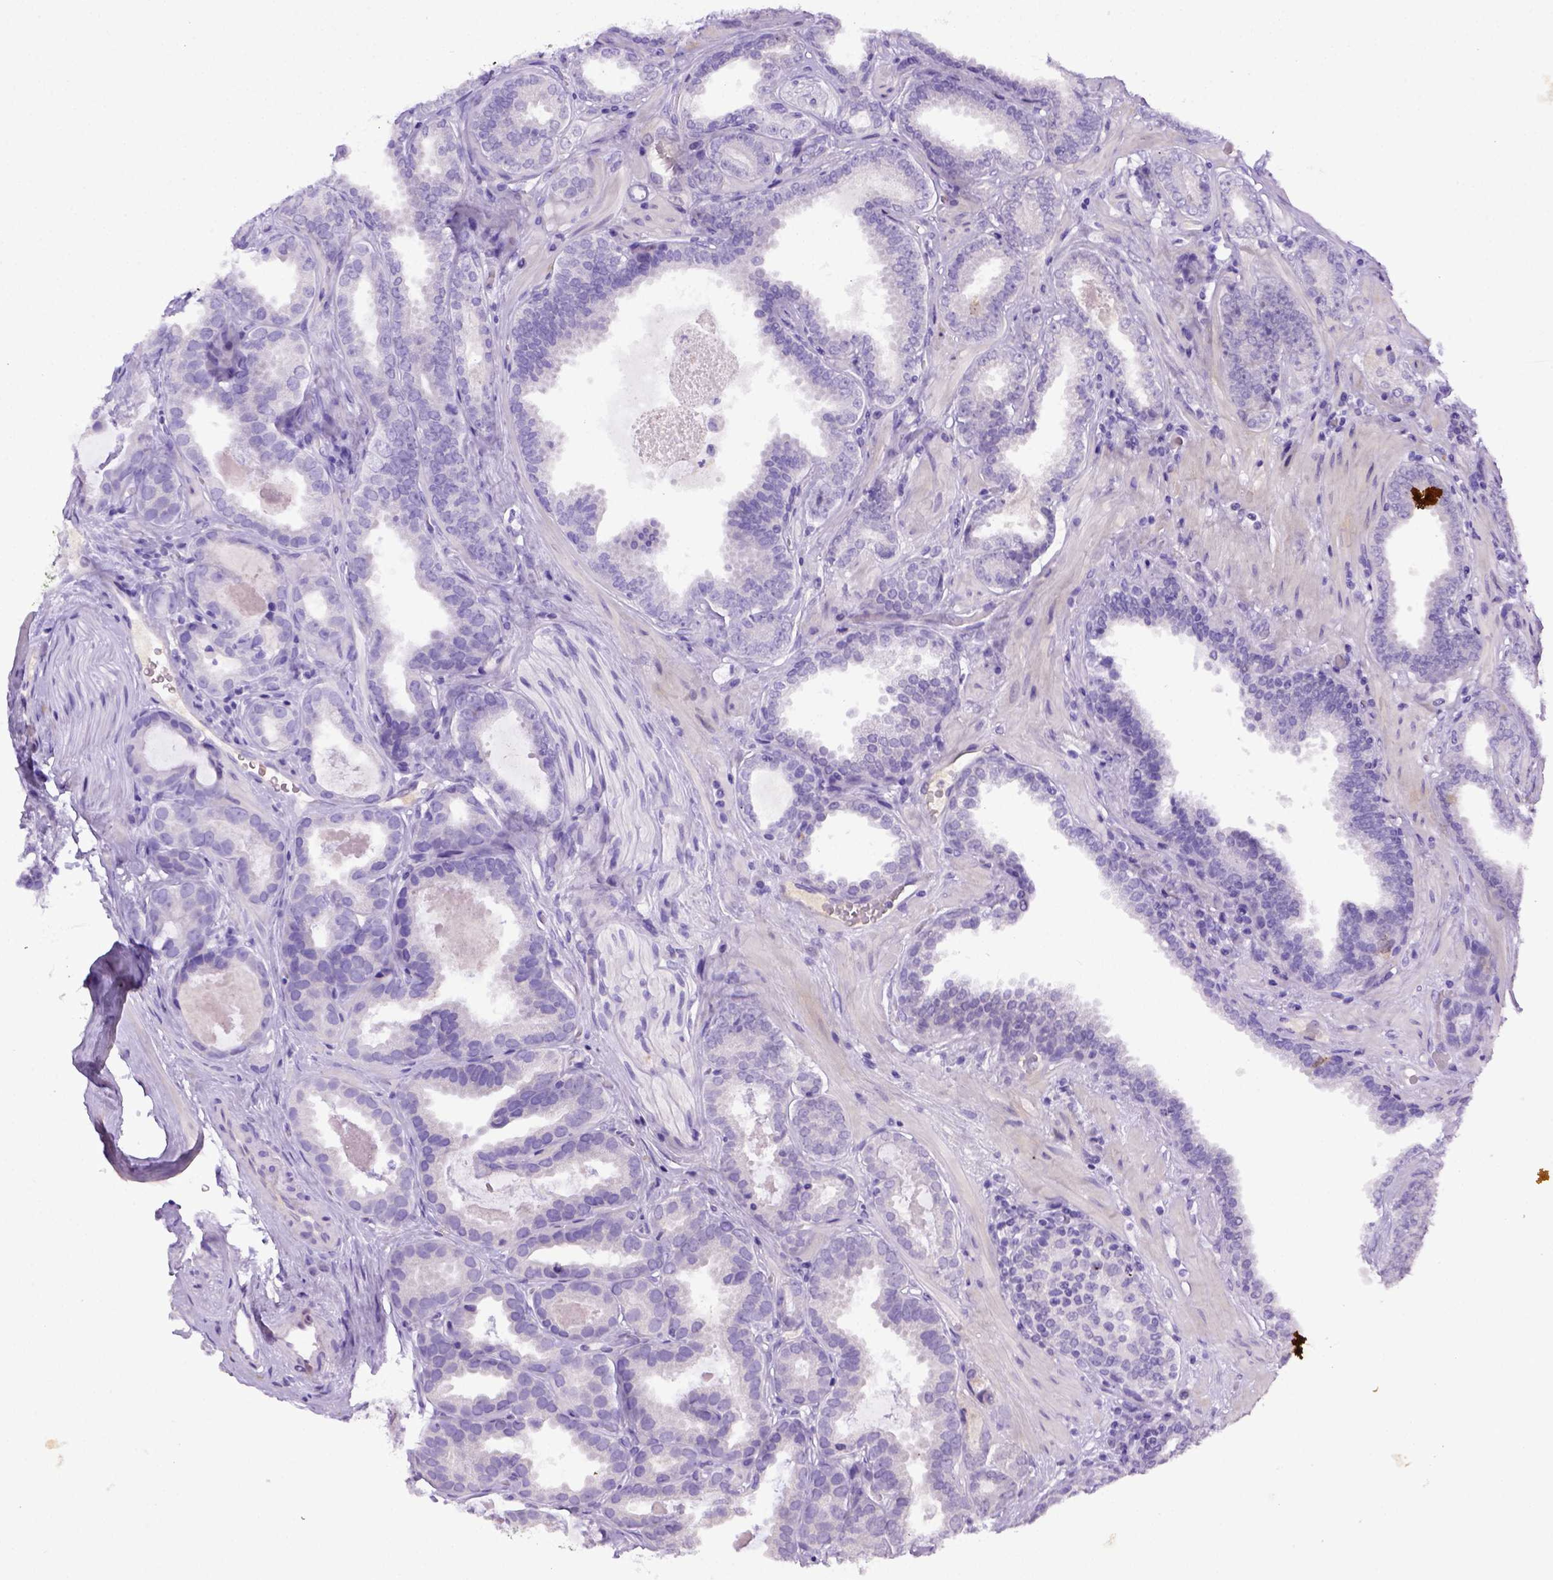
{"staining": {"intensity": "negative", "quantity": "none", "location": "none"}, "tissue": "prostate cancer", "cell_type": "Tumor cells", "image_type": "cancer", "snomed": [{"axis": "morphology", "description": "Adenocarcinoma, NOS"}, {"axis": "topography", "description": "Prostate"}], "caption": "IHC image of human prostate adenocarcinoma stained for a protein (brown), which displays no staining in tumor cells.", "gene": "ITIH4", "patient": {"sex": "male", "age": 64}}